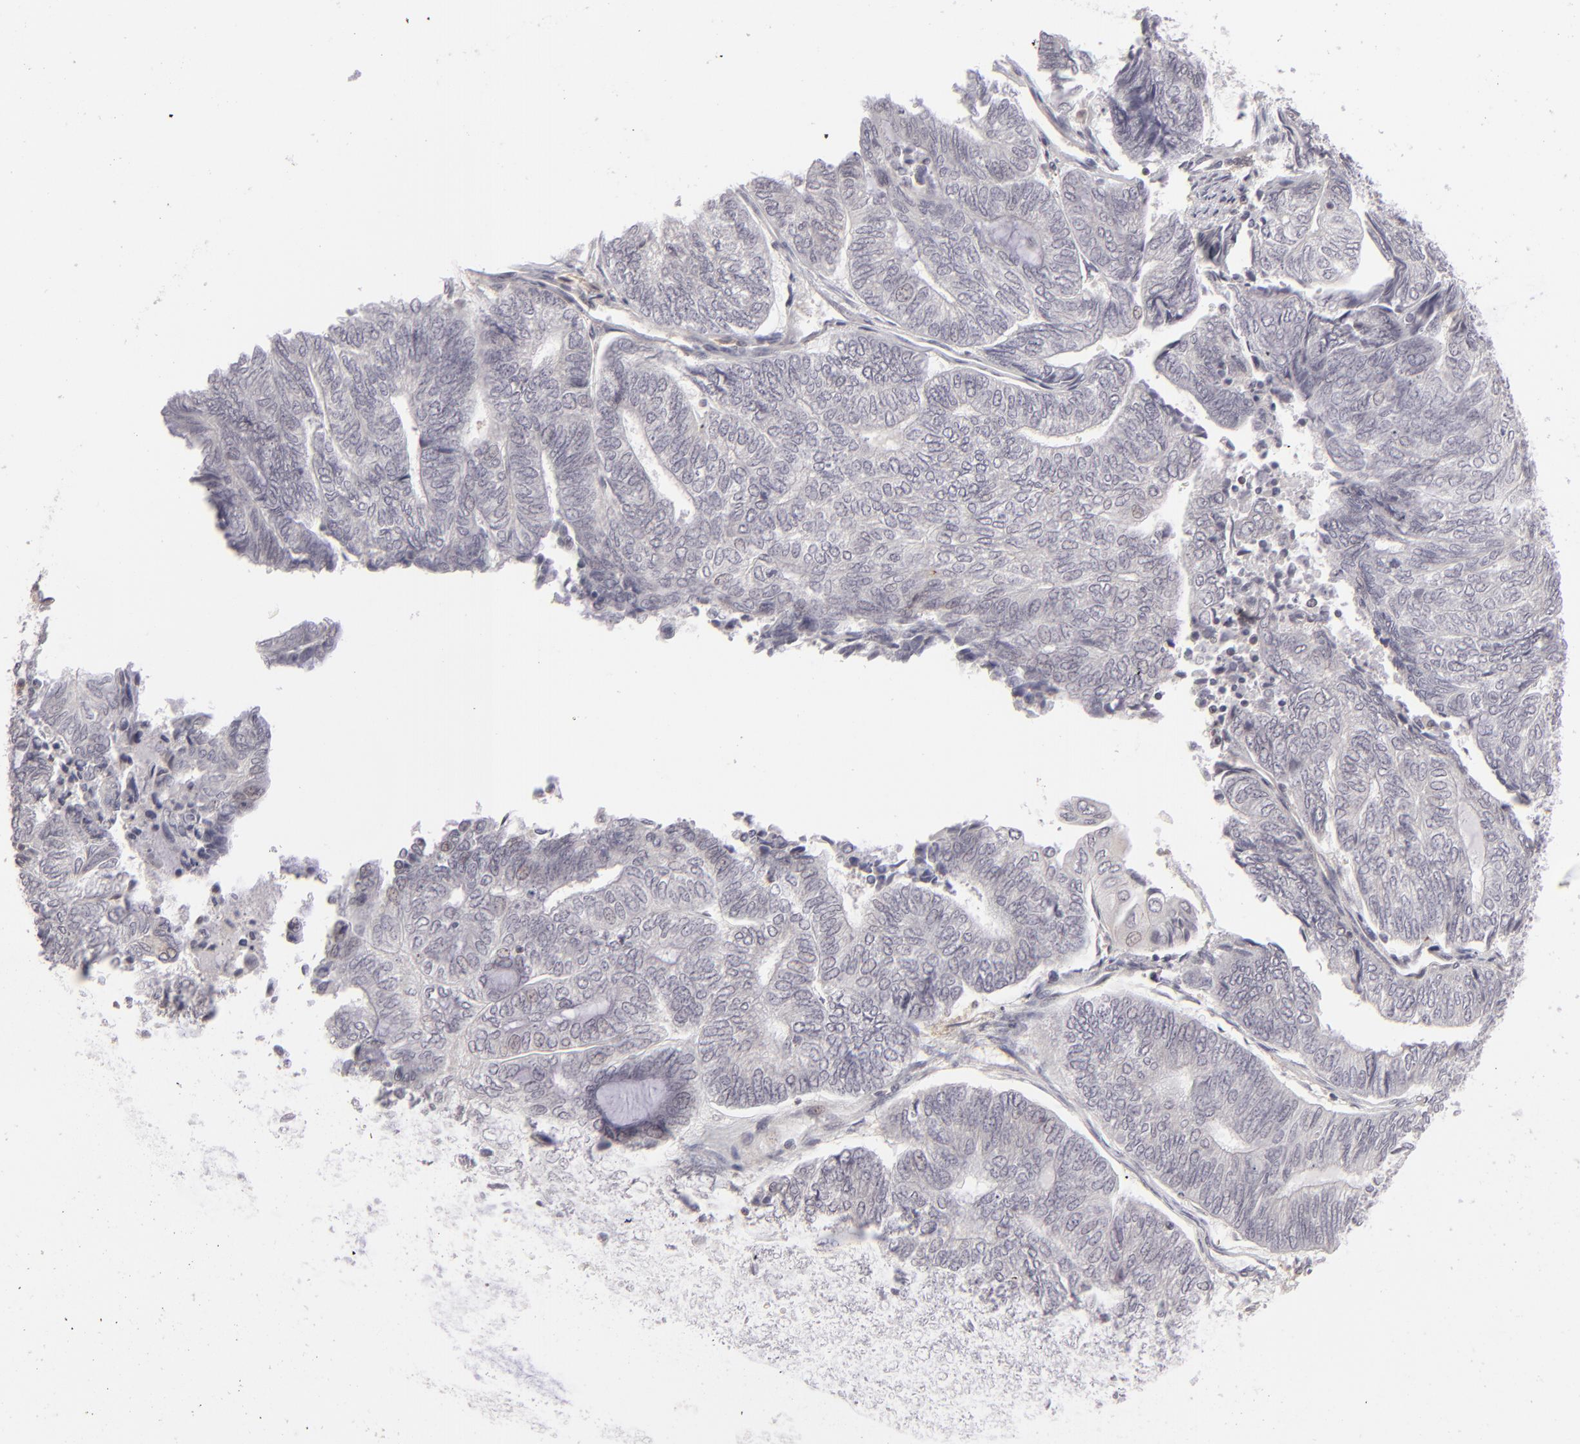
{"staining": {"intensity": "negative", "quantity": "none", "location": "none"}, "tissue": "endometrial cancer", "cell_type": "Tumor cells", "image_type": "cancer", "snomed": [{"axis": "morphology", "description": "Adenocarcinoma, NOS"}, {"axis": "topography", "description": "Uterus"}, {"axis": "topography", "description": "Endometrium"}], "caption": "Human endometrial cancer stained for a protein using IHC reveals no expression in tumor cells.", "gene": "CLDN2", "patient": {"sex": "female", "age": 70}}